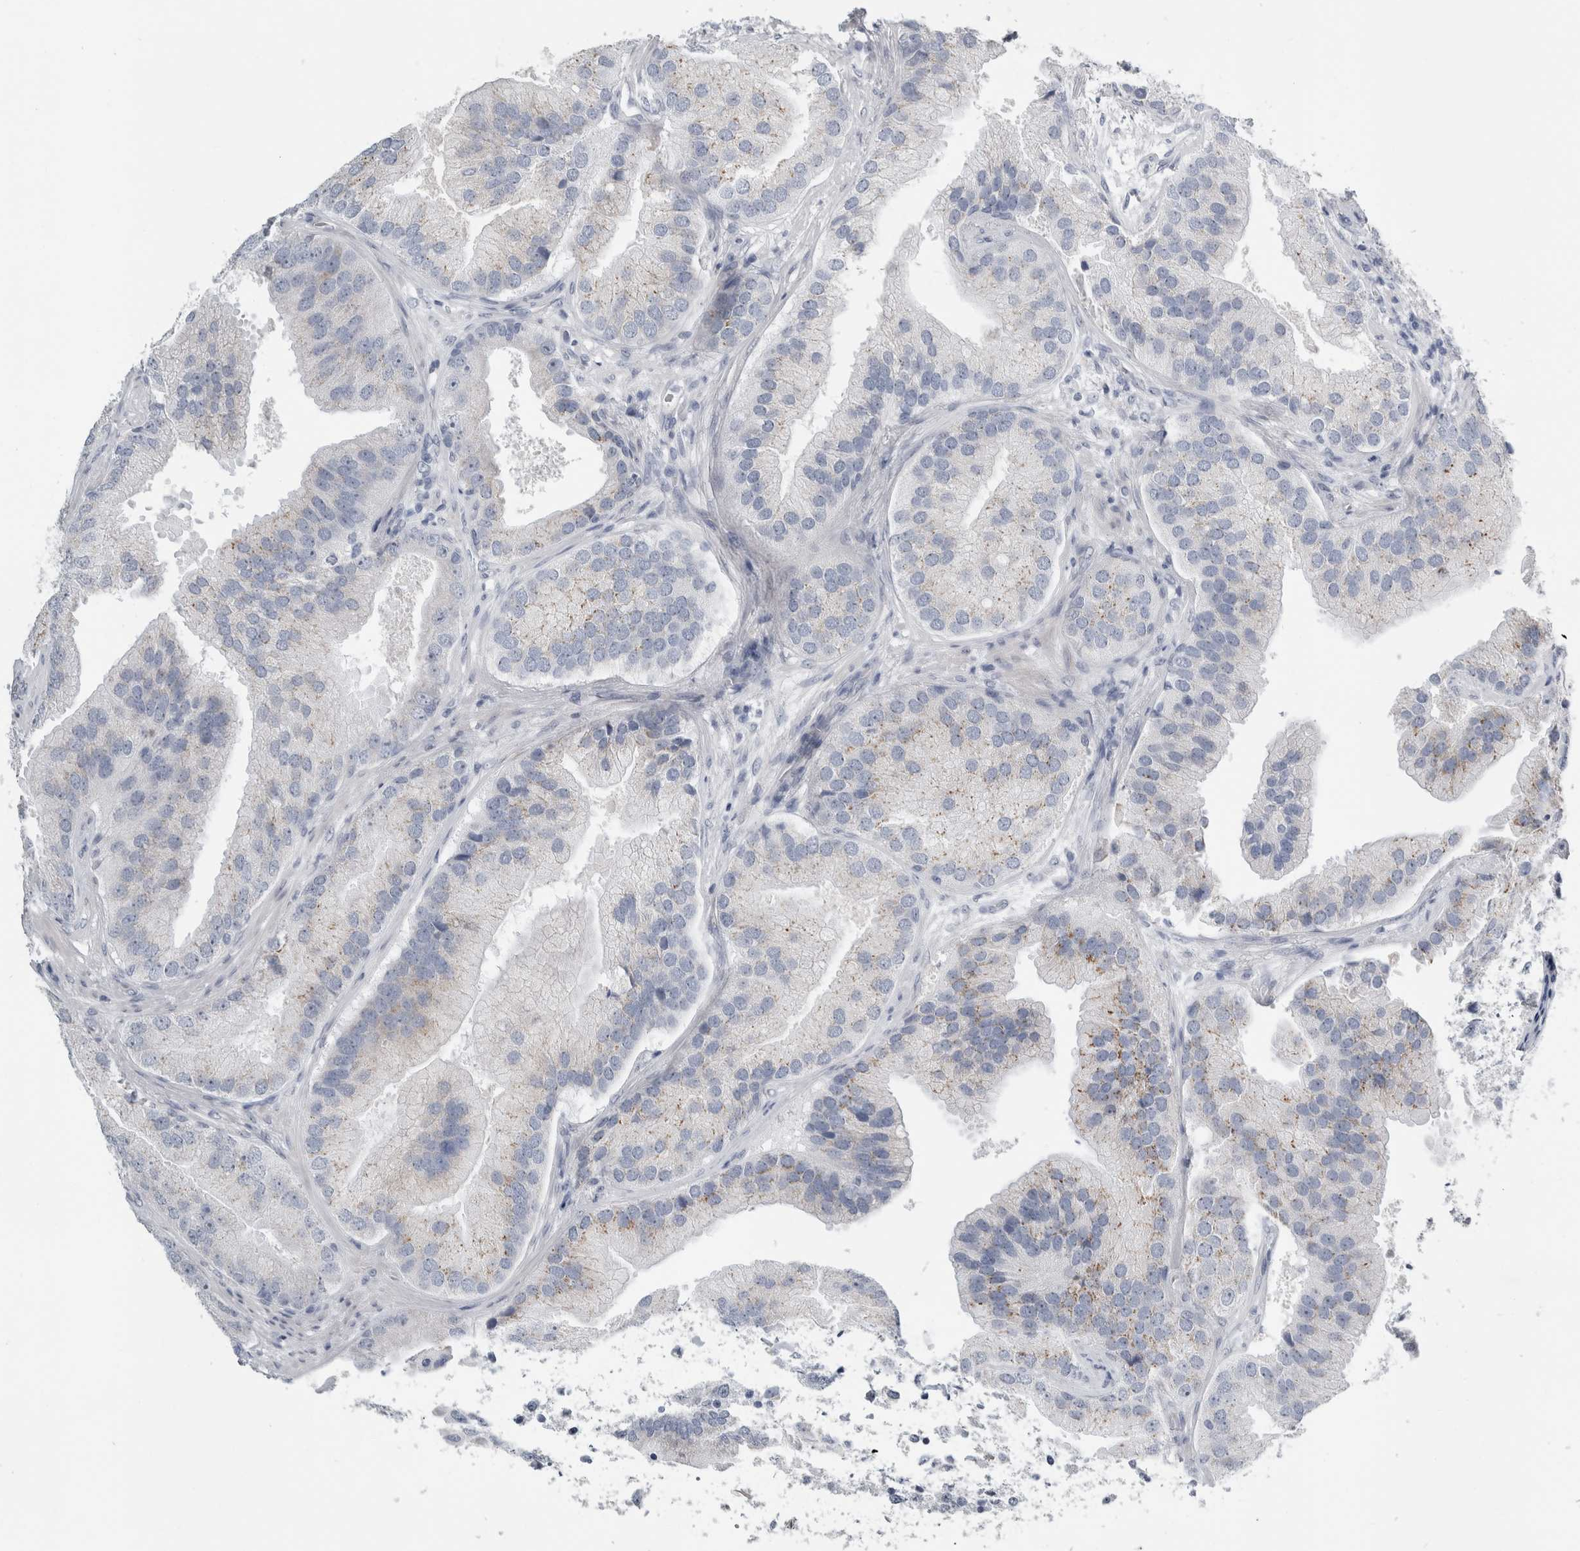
{"staining": {"intensity": "weak", "quantity": "<25%", "location": "cytoplasmic/membranous"}, "tissue": "prostate cancer", "cell_type": "Tumor cells", "image_type": "cancer", "snomed": [{"axis": "morphology", "description": "Adenocarcinoma, High grade"}, {"axis": "topography", "description": "Prostate"}], "caption": "Immunohistochemistry photomicrograph of prostate high-grade adenocarcinoma stained for a protein (brown), which reveals no expression in tumor cells.", "gene": "FXYD7", "patient": {"sex": "male", "age": 70}}